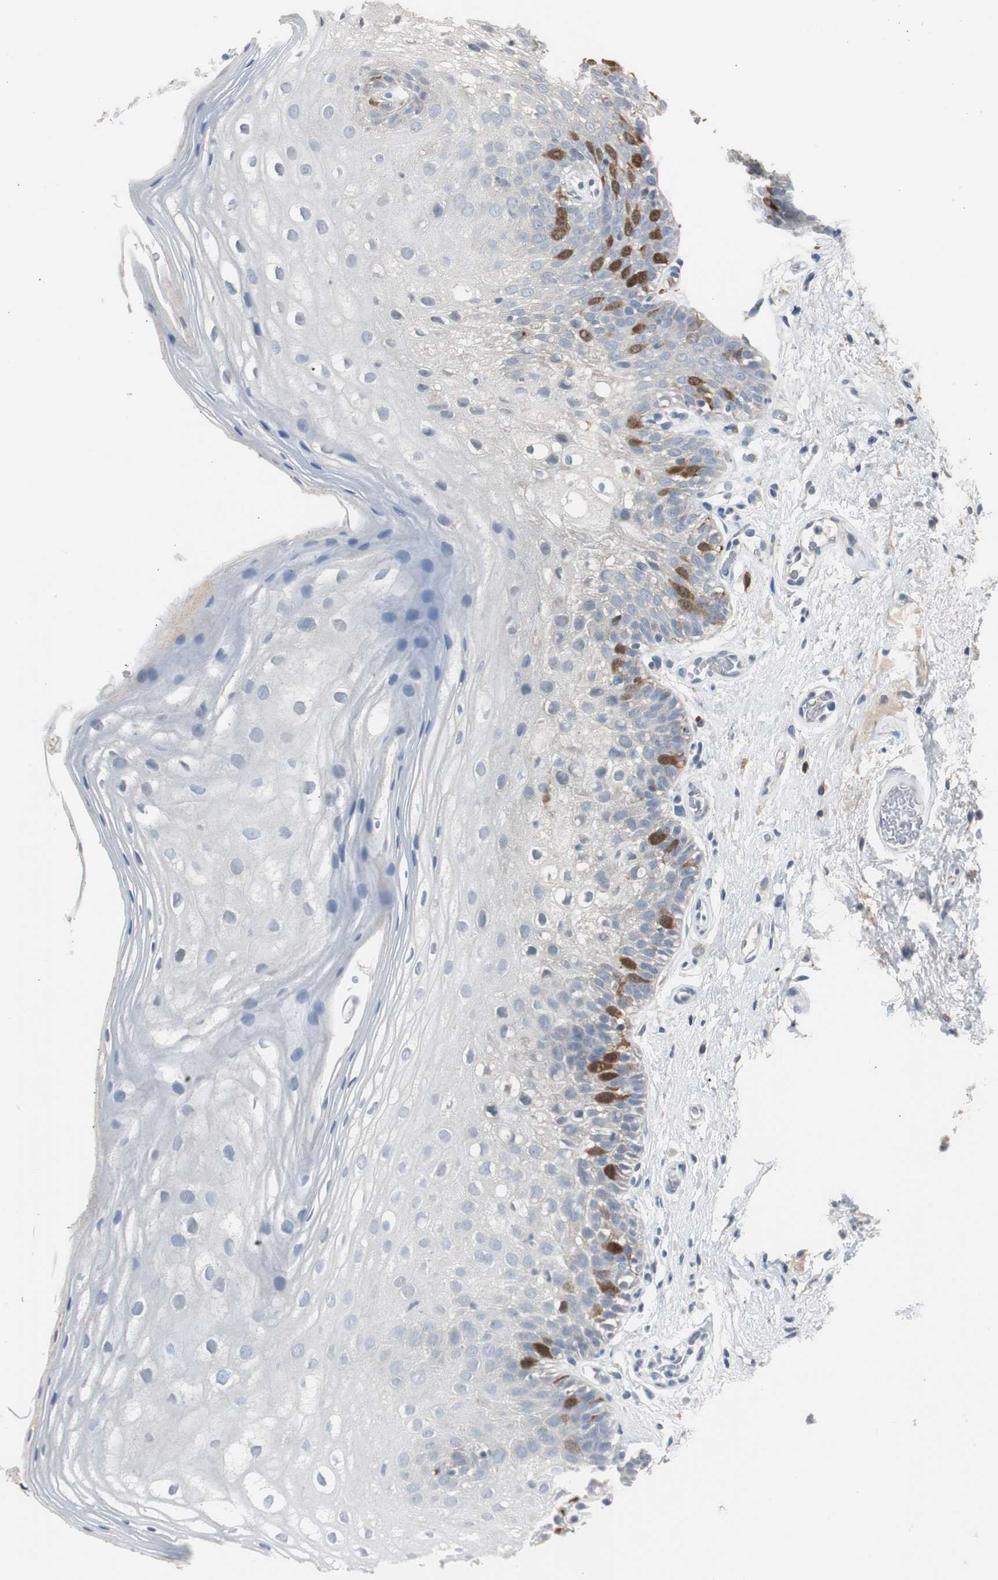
{"staining": {"intensity": "strong", "quantity": "<25%", "location": "nuclear"}, "tissue": "oral mucosa", "cell_type": "Squamous epithelial cells", "image_type": "normal", "snomed": [{"axis": "morphology", "description": "Normal tissue, NOS"}, {"axis": "morphology", "description": "Squamous cell carcinoma, NOS"}, {"axis": "topography", "description": "Skeletal muscle"}, {"axis": "topography", "description": "Oral tissue"}], "caption": "A histopathology image showing strong nuclear expression in approximately <25% of squamous epithelial cells in normal oral mucosa, as visualized by brown immunohistochemical staining.", "gene": "TK1", "patient": {"sex": "male", "age": 71}}